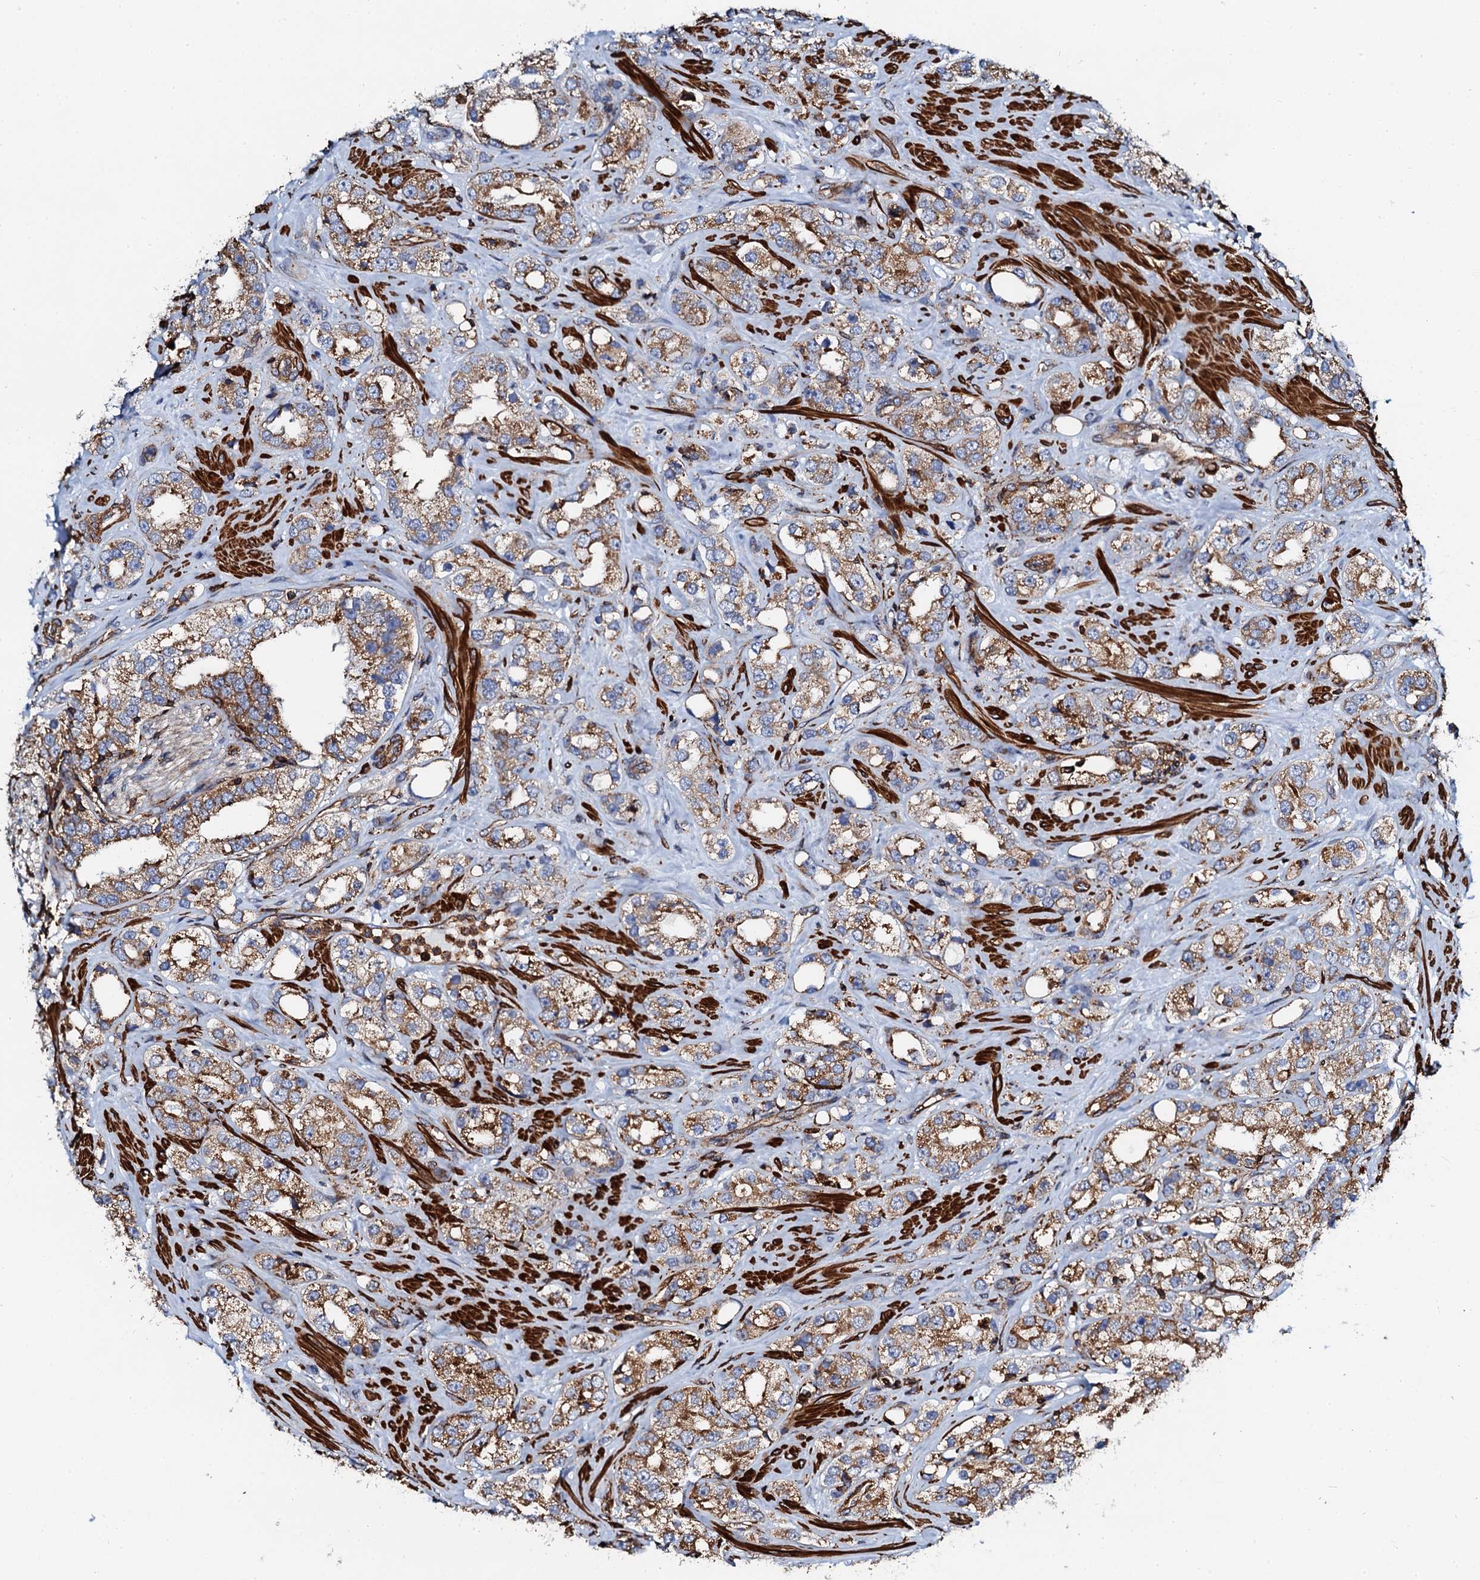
{"staining": {"intensity": "moderate", "quantity": ">75%", "location": "cytoplasmic/membranous"}, "tissue": "prostate cancer", "cell_type": "Tumor cells", "image_type": "cancer", "snomed": [{"axis": "morphology", "description": "Adenocarcinoma, NOS"}, {"axis": "topography", "description": "Prostate"}], "caption": "The histopathology image demonstrates staining of prostate cancer (adenocarcinoma), revealing moderate cytoplasmic/membranous protein expression (brown color) within tumor cells.", "gene": "INTS10", "patient": {"sex": "male", "age": 79}}